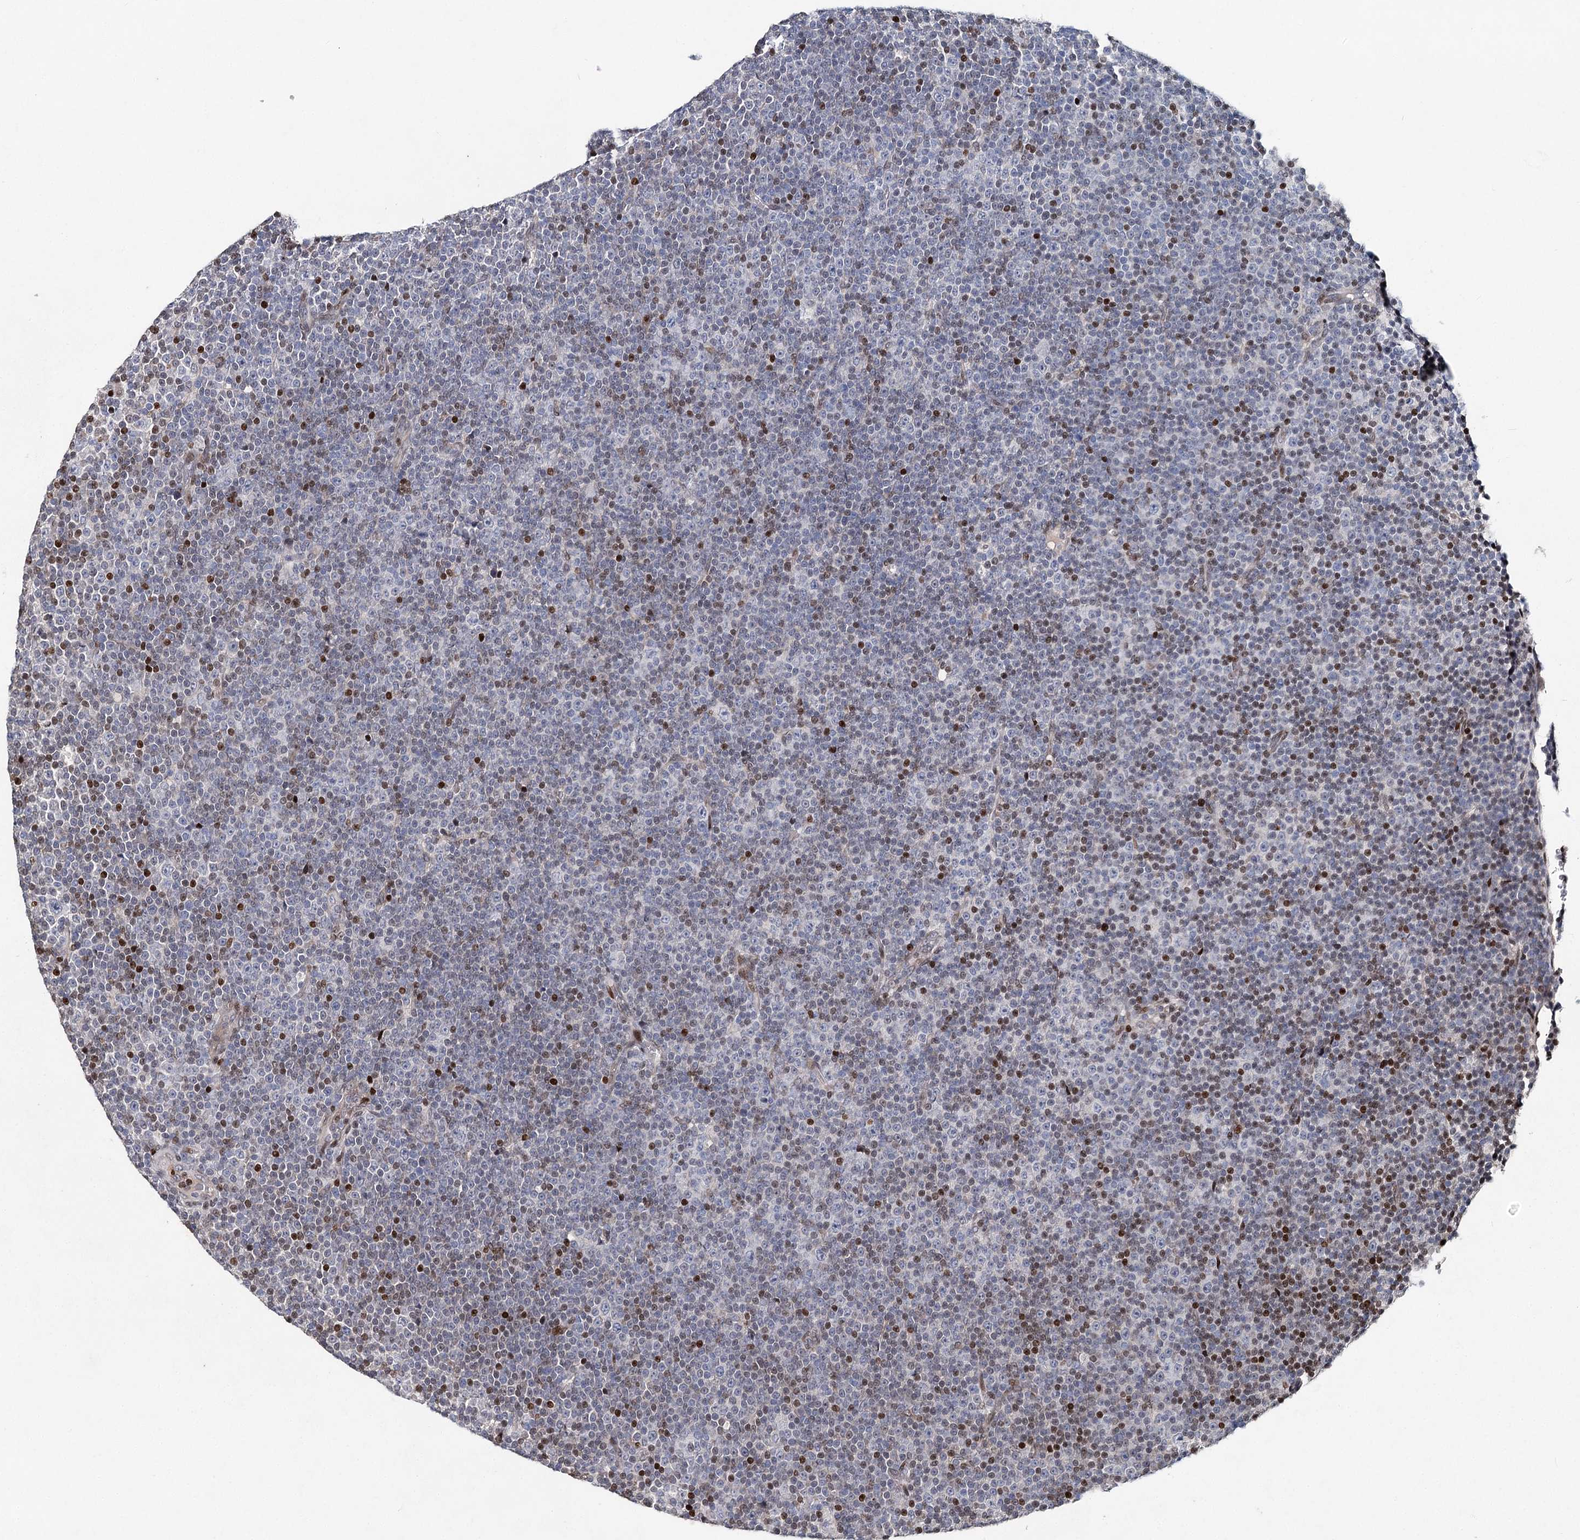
{"staining": {"intensity": "negative", "quantity": "none", "location": "none"}, "tissue": "lymphoma", "cell_type": "Tumor cells", "image_type": "cancer", "snomed": [{"axis": "morphology", "description": "Malignant lymphoma, non-Hodgkin's type, Low grade"}, {"axis": "topography", "description": "Lymph node"}], "caption": "Image shows no significant protein staining in tumor cells of lymphoma.", "gene": "FRMD4A", "patient": {"sex": "female", "age": 67}}